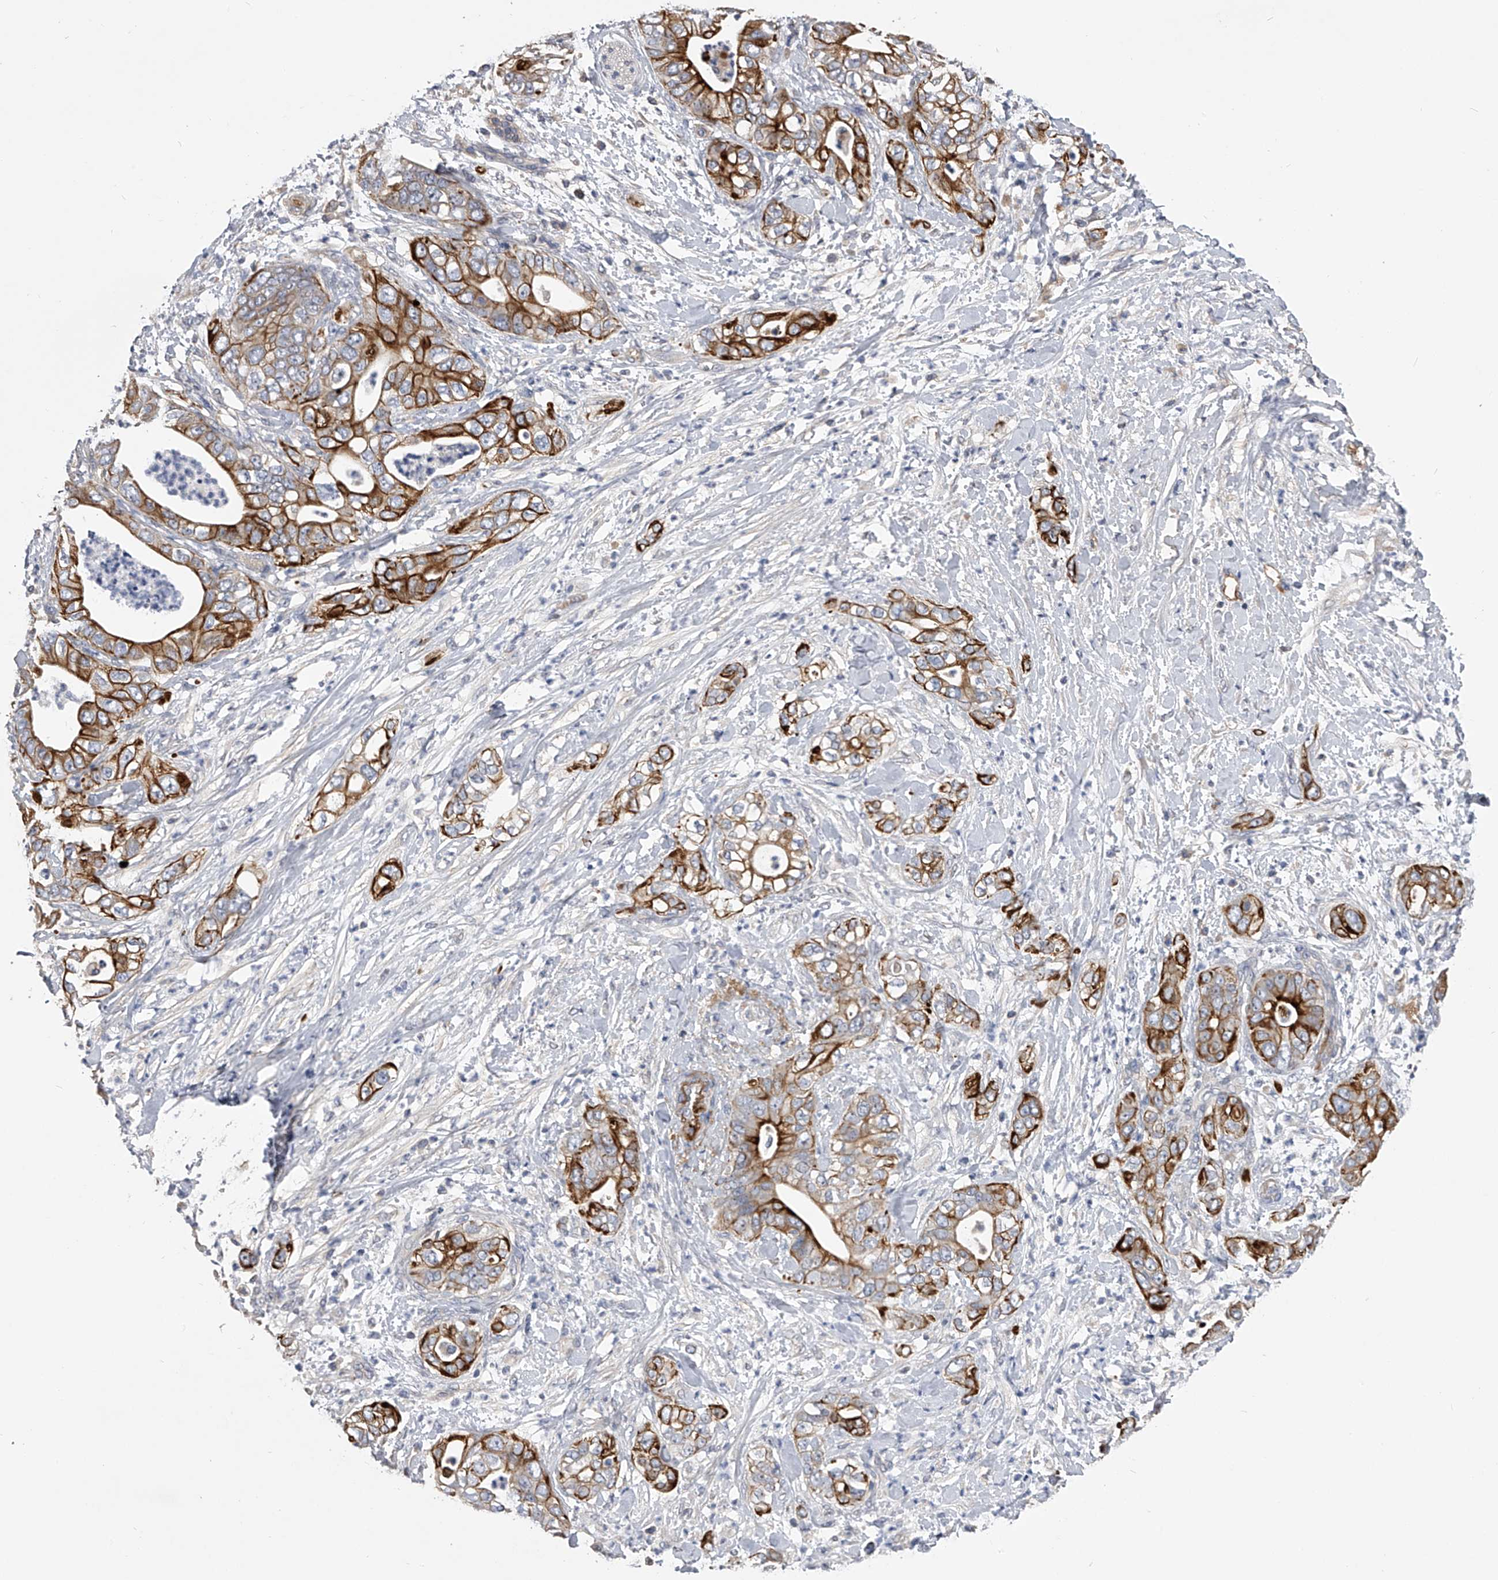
{"staining": {"intensity": "strong", "quantity": ">75%", "location": "cytoplasmic/membranous"}, "tissue": "pancreatic cancer", "cell_type": "Tumor cells", "image_type": "cancer", "snomed": [{"axis": "morphology", "description": "Adenocarcinoma, NOS"}, {"axis": "topography", "description": "Pancreas"}], "caption": "Immunohistochemical staining of pancreatic adenocarcinoma reveals strong cytoplasmic/membranous protein staining in approximately >75% of tumor cells.", "gene": "MDN1", "patient": {"sex": "female", "age": 78}}